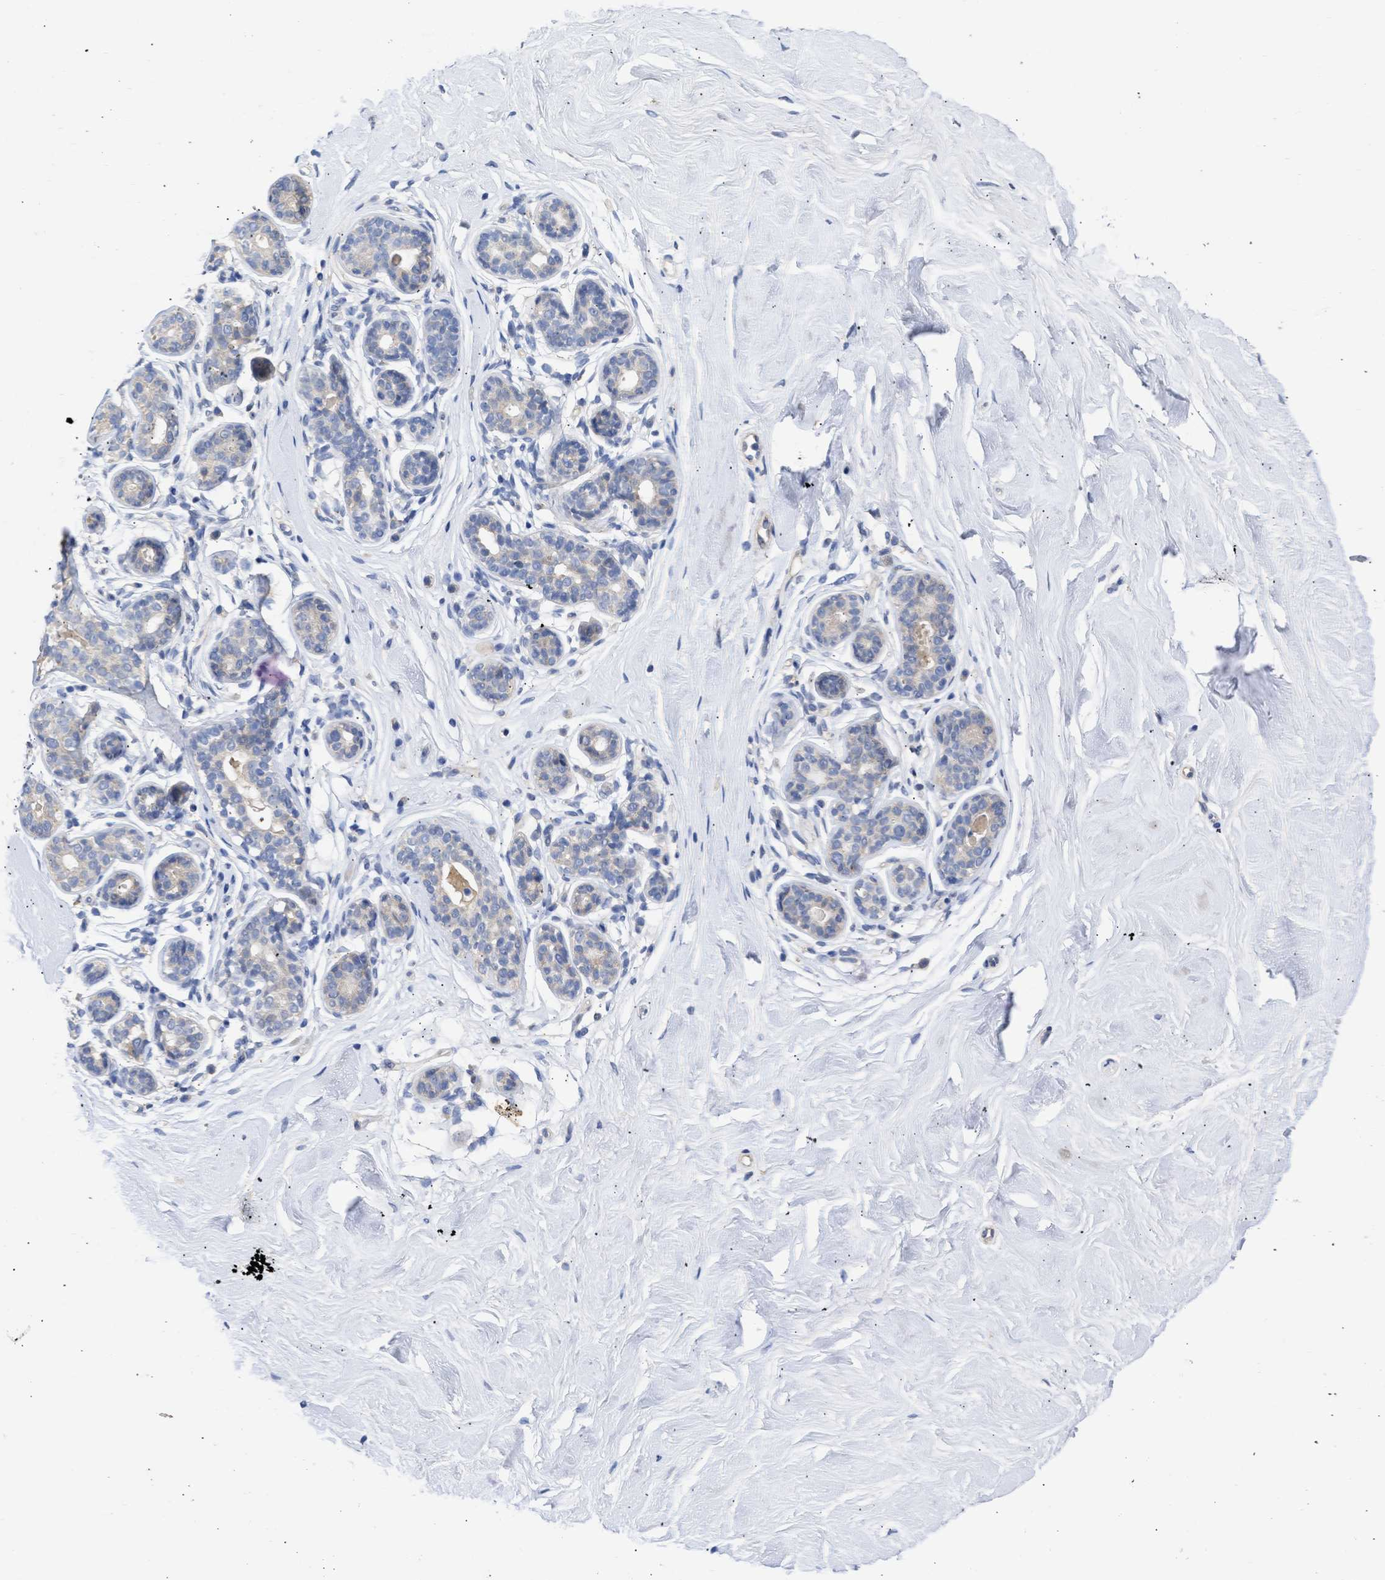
{"staining": {"intensity": "negative", "quantity": "none", "location": "none"}, "tissue": "breast", "cell_type": "Adipocytes", "image_type": "normal", "snomed": [{"axis": "morphology", "description": "Normal tissue, NOS"}, {"axis": "topography", "description": "Breast"}], "caption": "Adipocytes show no significant protein positivity in benign breast. (Brightfield microscopy of DAB immunohistochemistry (IHC) at high magnification).", "gene": "ARHGEF4", "patient": {"sex": "female", "age": 22}}